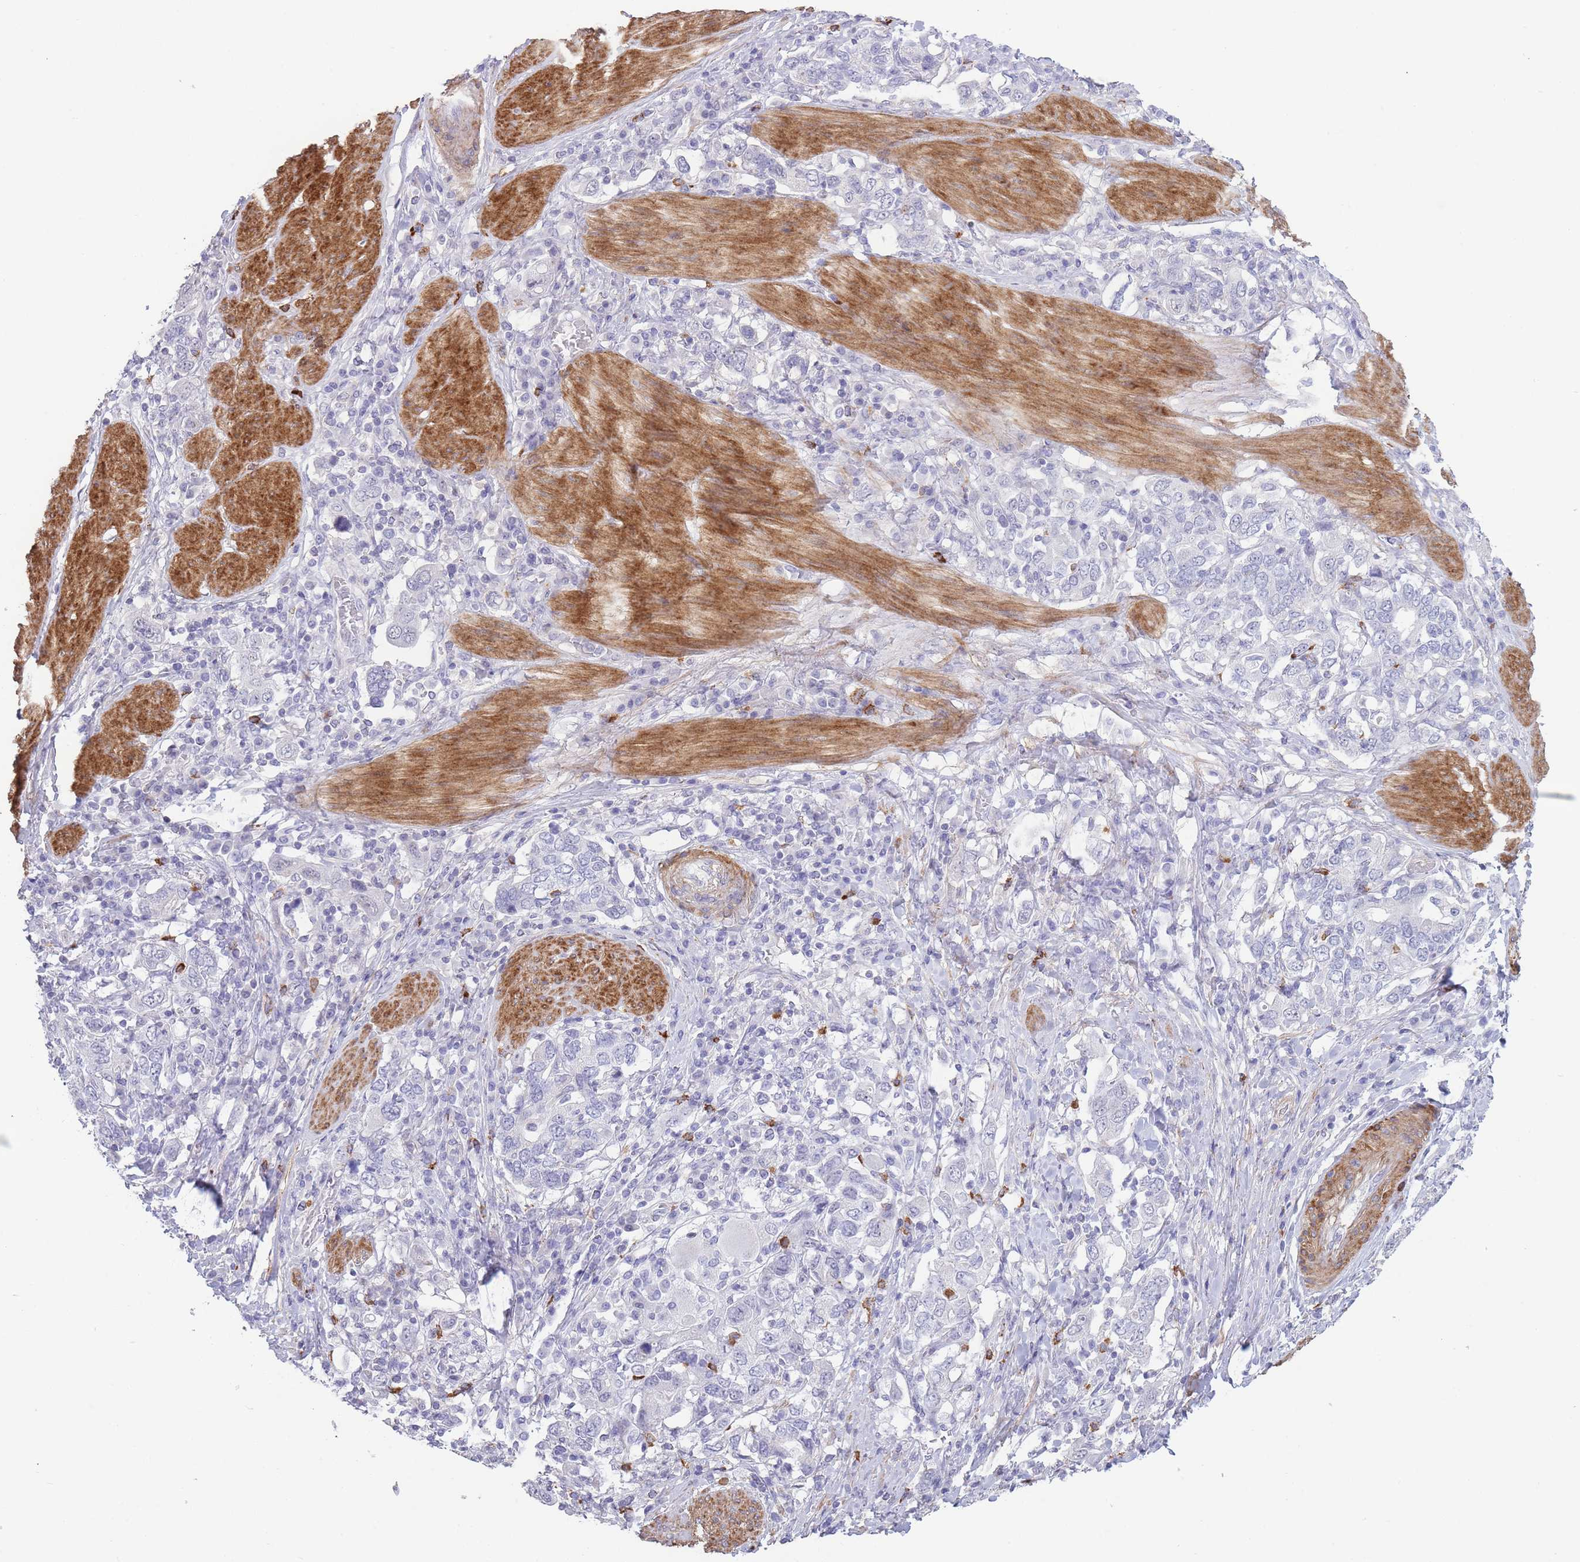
{"staining": {"intensity": "negative", "quantity": "none", "location": "none"}, "tissue": "stomach cancer", "cell_type": "Tumor cells", "image_type": "cancer", "snomed": [{"axis": "morphology", "description": "Adenocarcinoma, NOS"}, {"axis": "topography", "description": "Stomach, upper"}, {"axis": "topography", "description": "Stomach"}], "caption": "Tumor cells show no significant expression in stomach cancer (adenocarcinoma).", "gene": "ASAP3", "patient": {"sex": "male", "age": 62}}